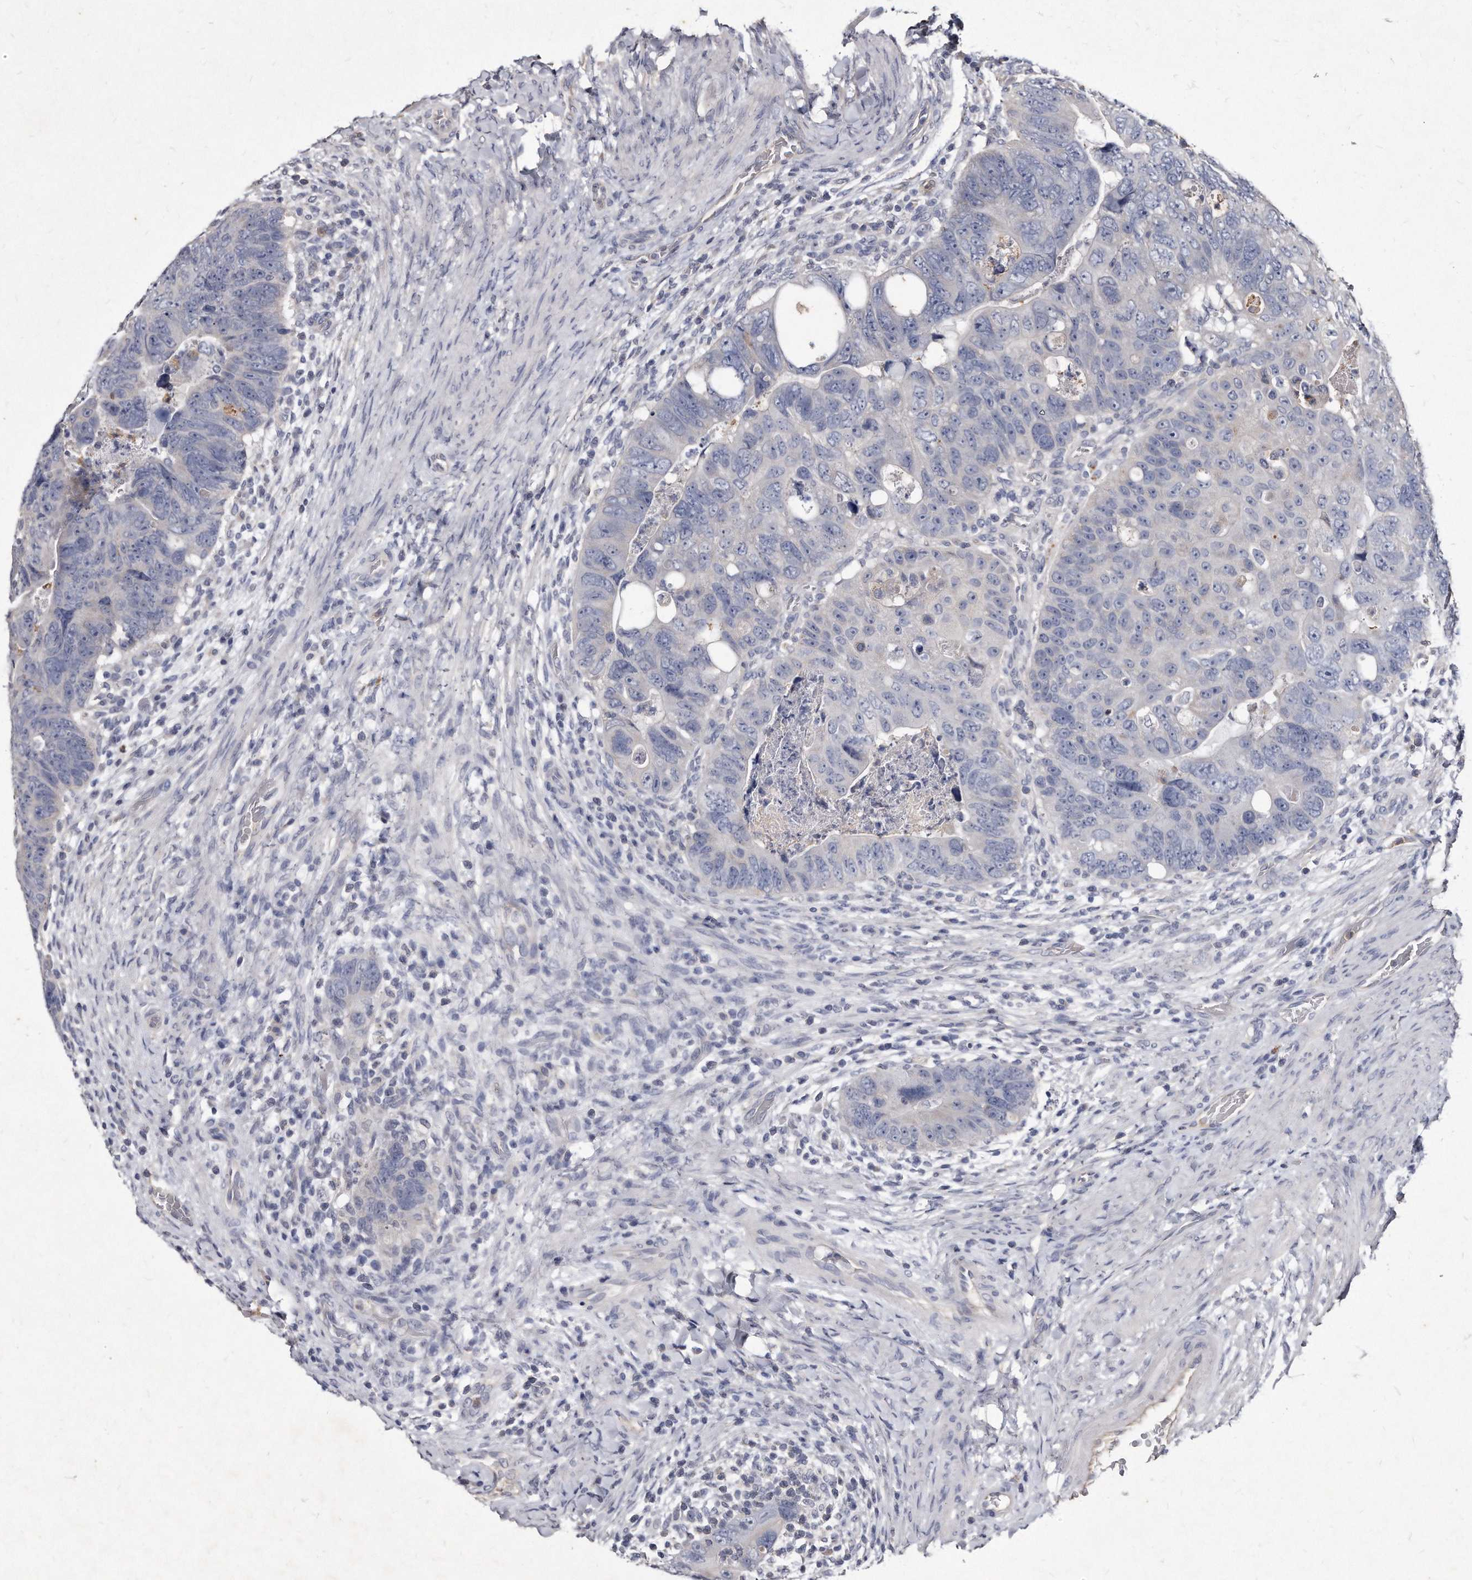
{"staining": {"intensity": "negative", "quantity": "none", "location": "none"}, "tissue": "colorectal cancer", "cell_type": "Tumor cells", "image_type": "cancer", "snomed": [{"axis": "morphology", "description": "Adenocarcinoma, NOS"}, {"axis": "topography", "description": "Rectum"}], "caption": "Immunohistochemistry (IHC) micrograph of colorectal cancer (adenocarcinoma) stained for a protein (brown), which displays no expression in tumor cells.", "gene": "KLHDC3", "patient": {"sex": "male", "age": 59}}